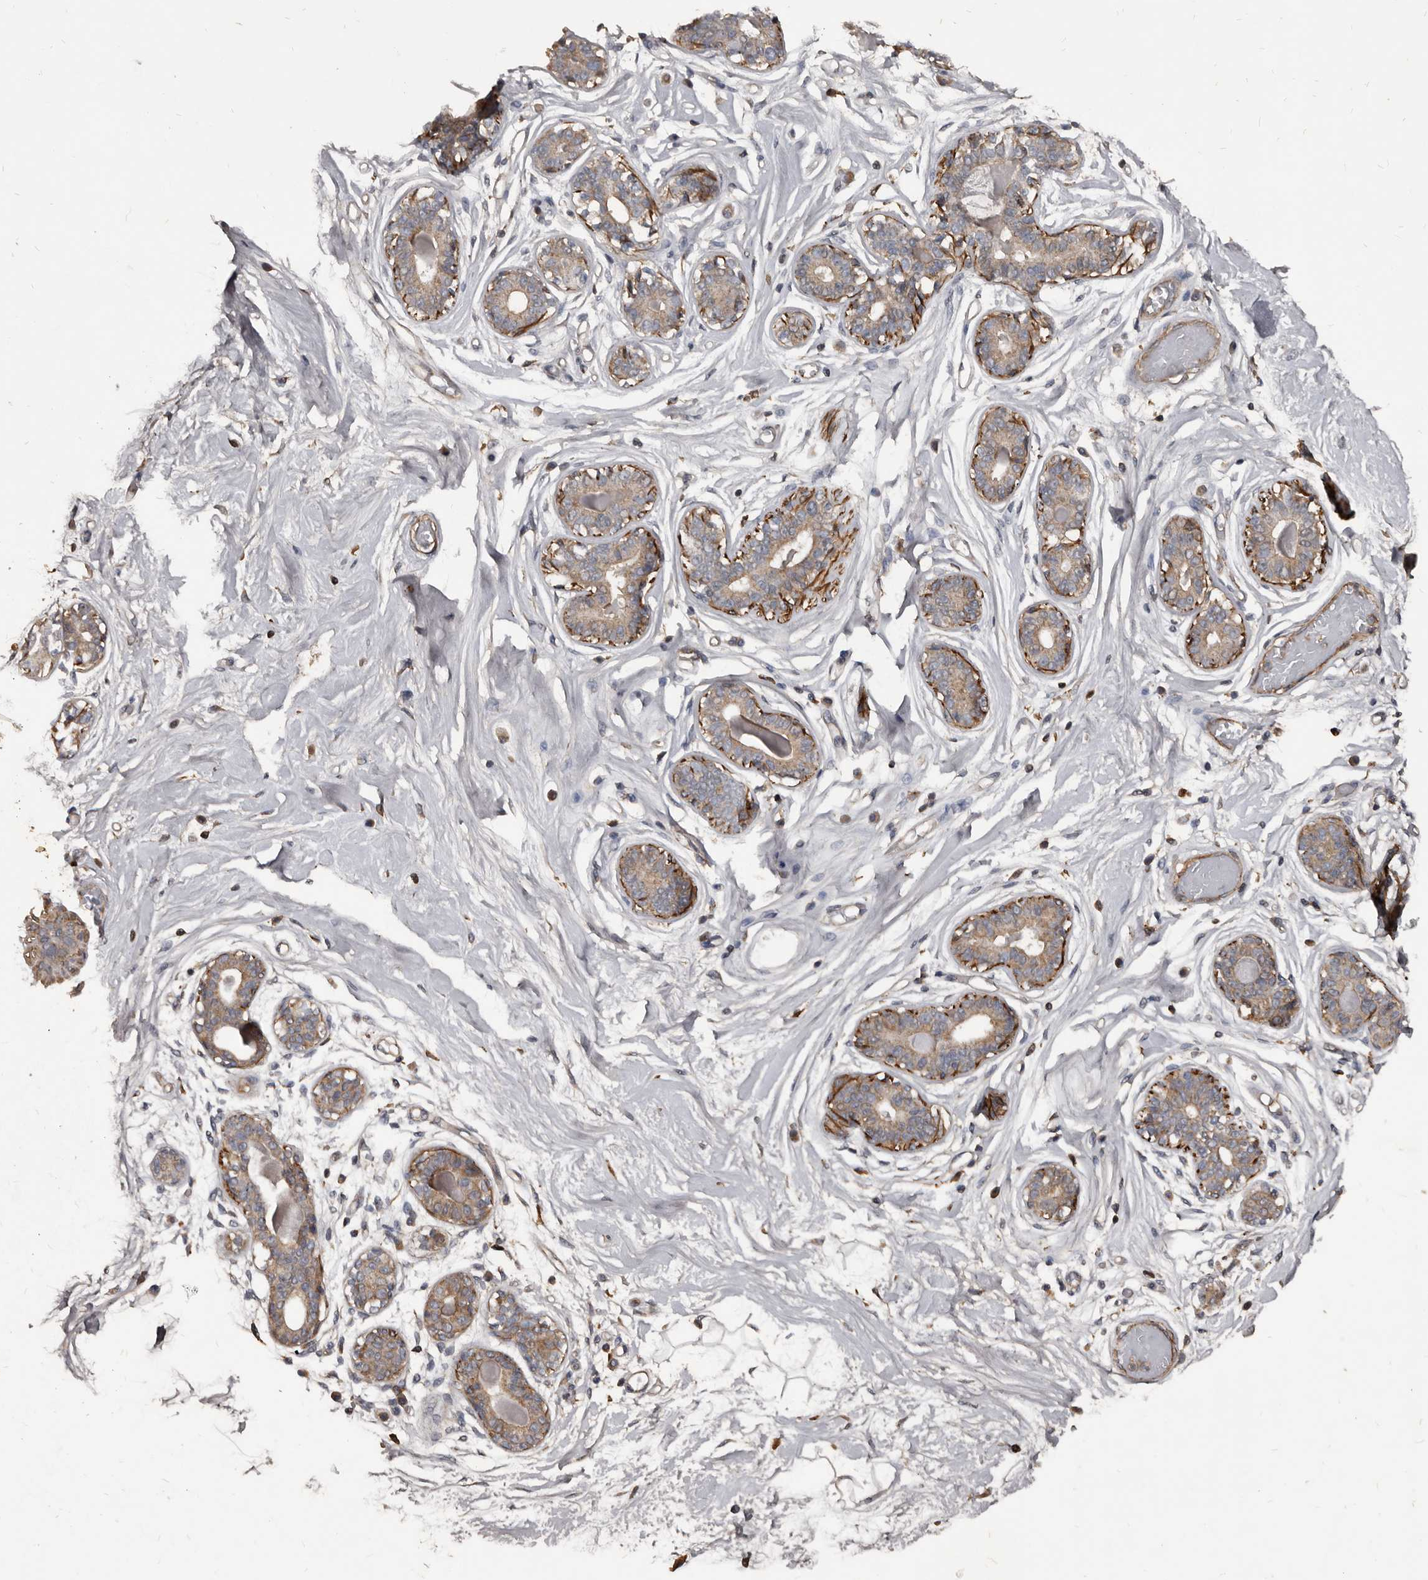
{"staining": {"intensity": "negative", "quantity": "none", "location": "none"}, "tissue": "breast", "cell_type": "Adipocytes", "image_type": "normal", "snomed": [{"axis": "morphology", "description": "Normal tissue, NOS"}, {"axis": "topography", "description": "Breast"}], "caption": "Immunohistochemistry of benign human breast reveals no expression in adipocytes.", "gene": "GREB1", "patient": {"sex": "female", "age": 45}}